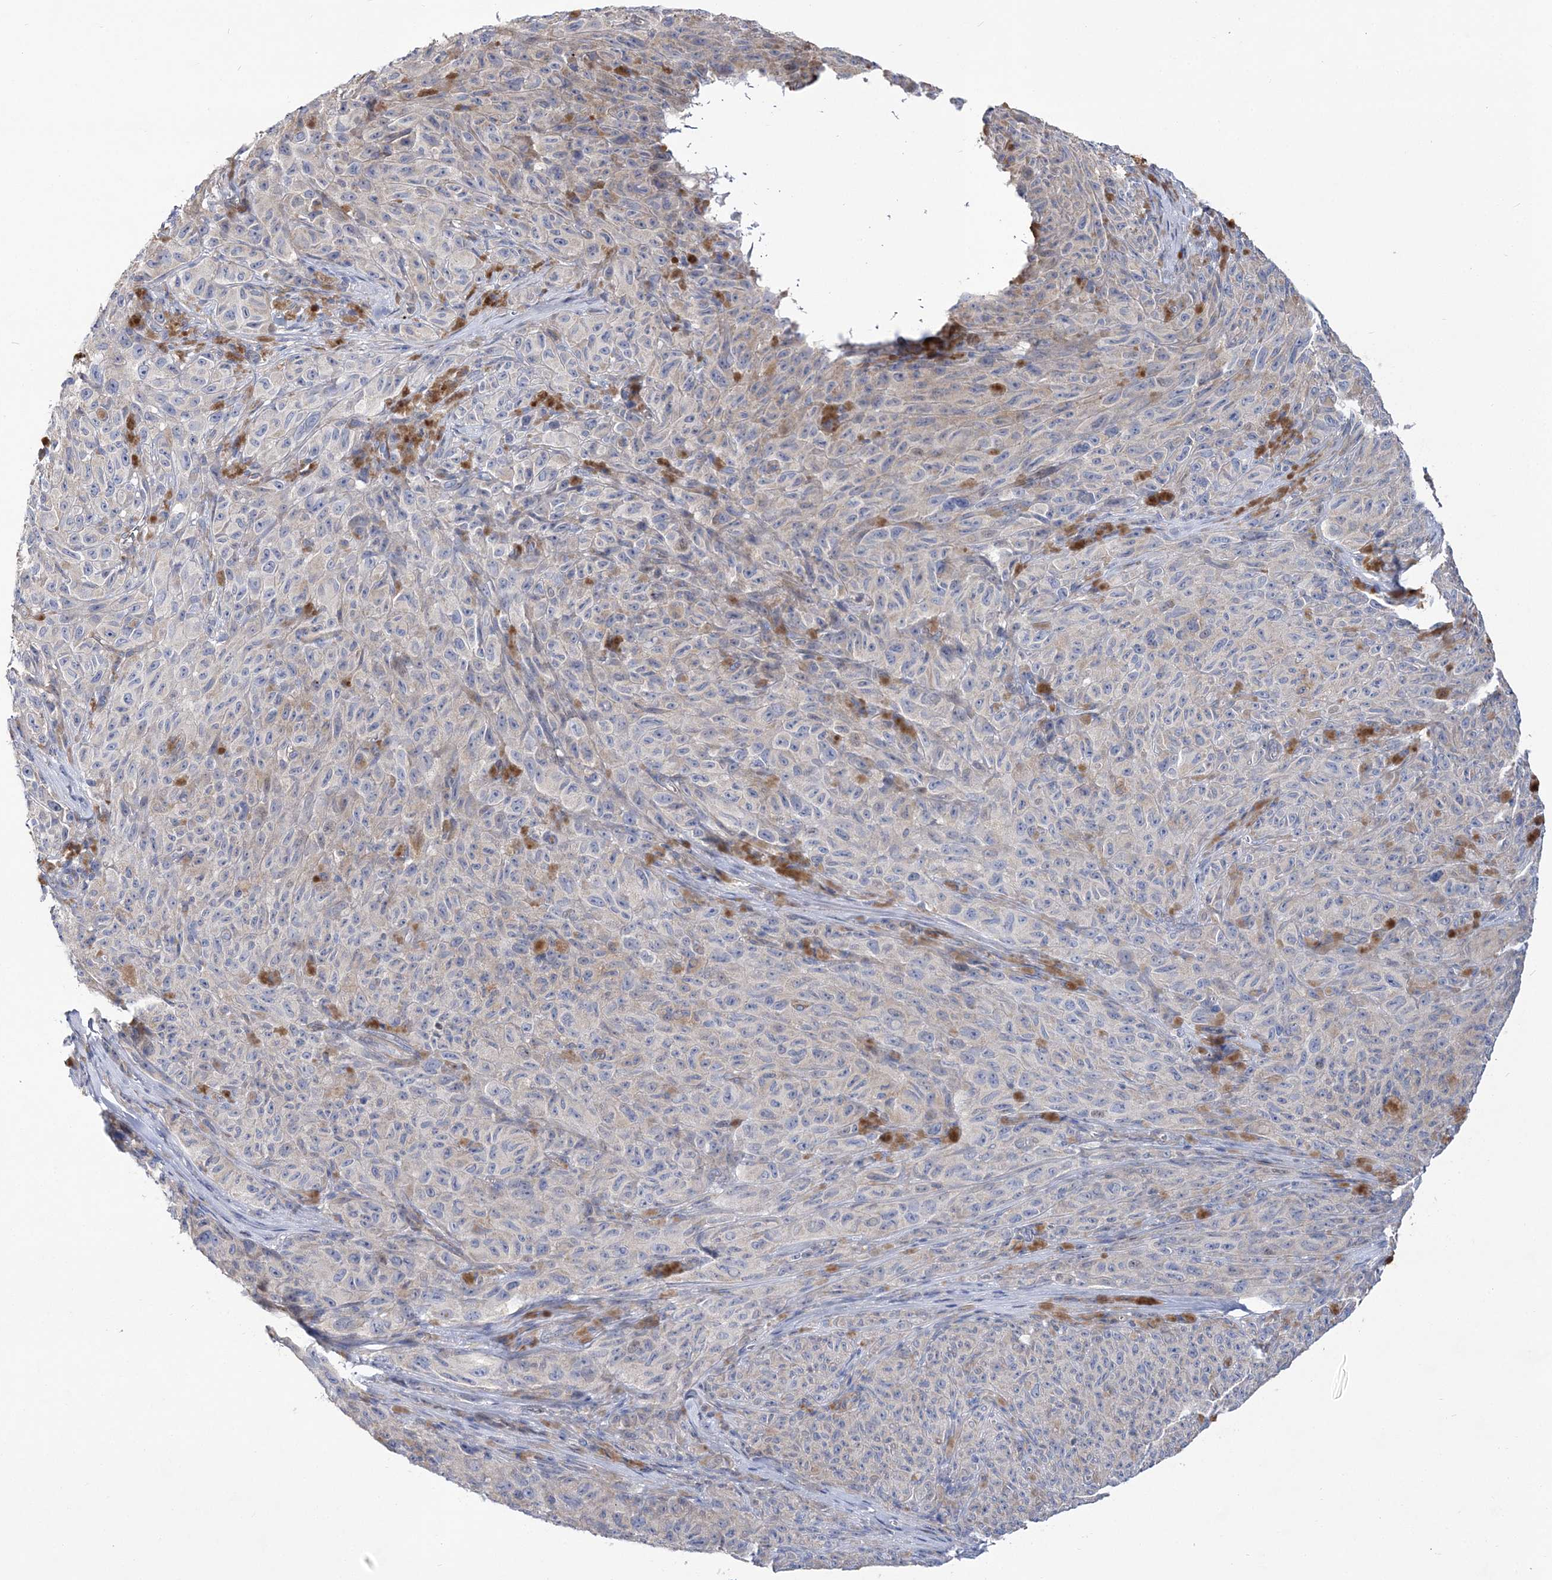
{"staining": {"intensity": "negative", "quantity": "none", "location": "none"}, "tissue": "melanoma", "cell_type": "Tumor cells", "image_type": "cancer", "snomed": [{"axis": "morphology", "description": "Malignant melanoma, NOS"}, {"axis": "topography", "description": "Skin"}], "caption": "The immunohistochemistry photomicrograph has no significant staining in tumor cells of melanoma tissue.", "gene": "ANO1", "patient": {"sex": "female", "age": 82}}